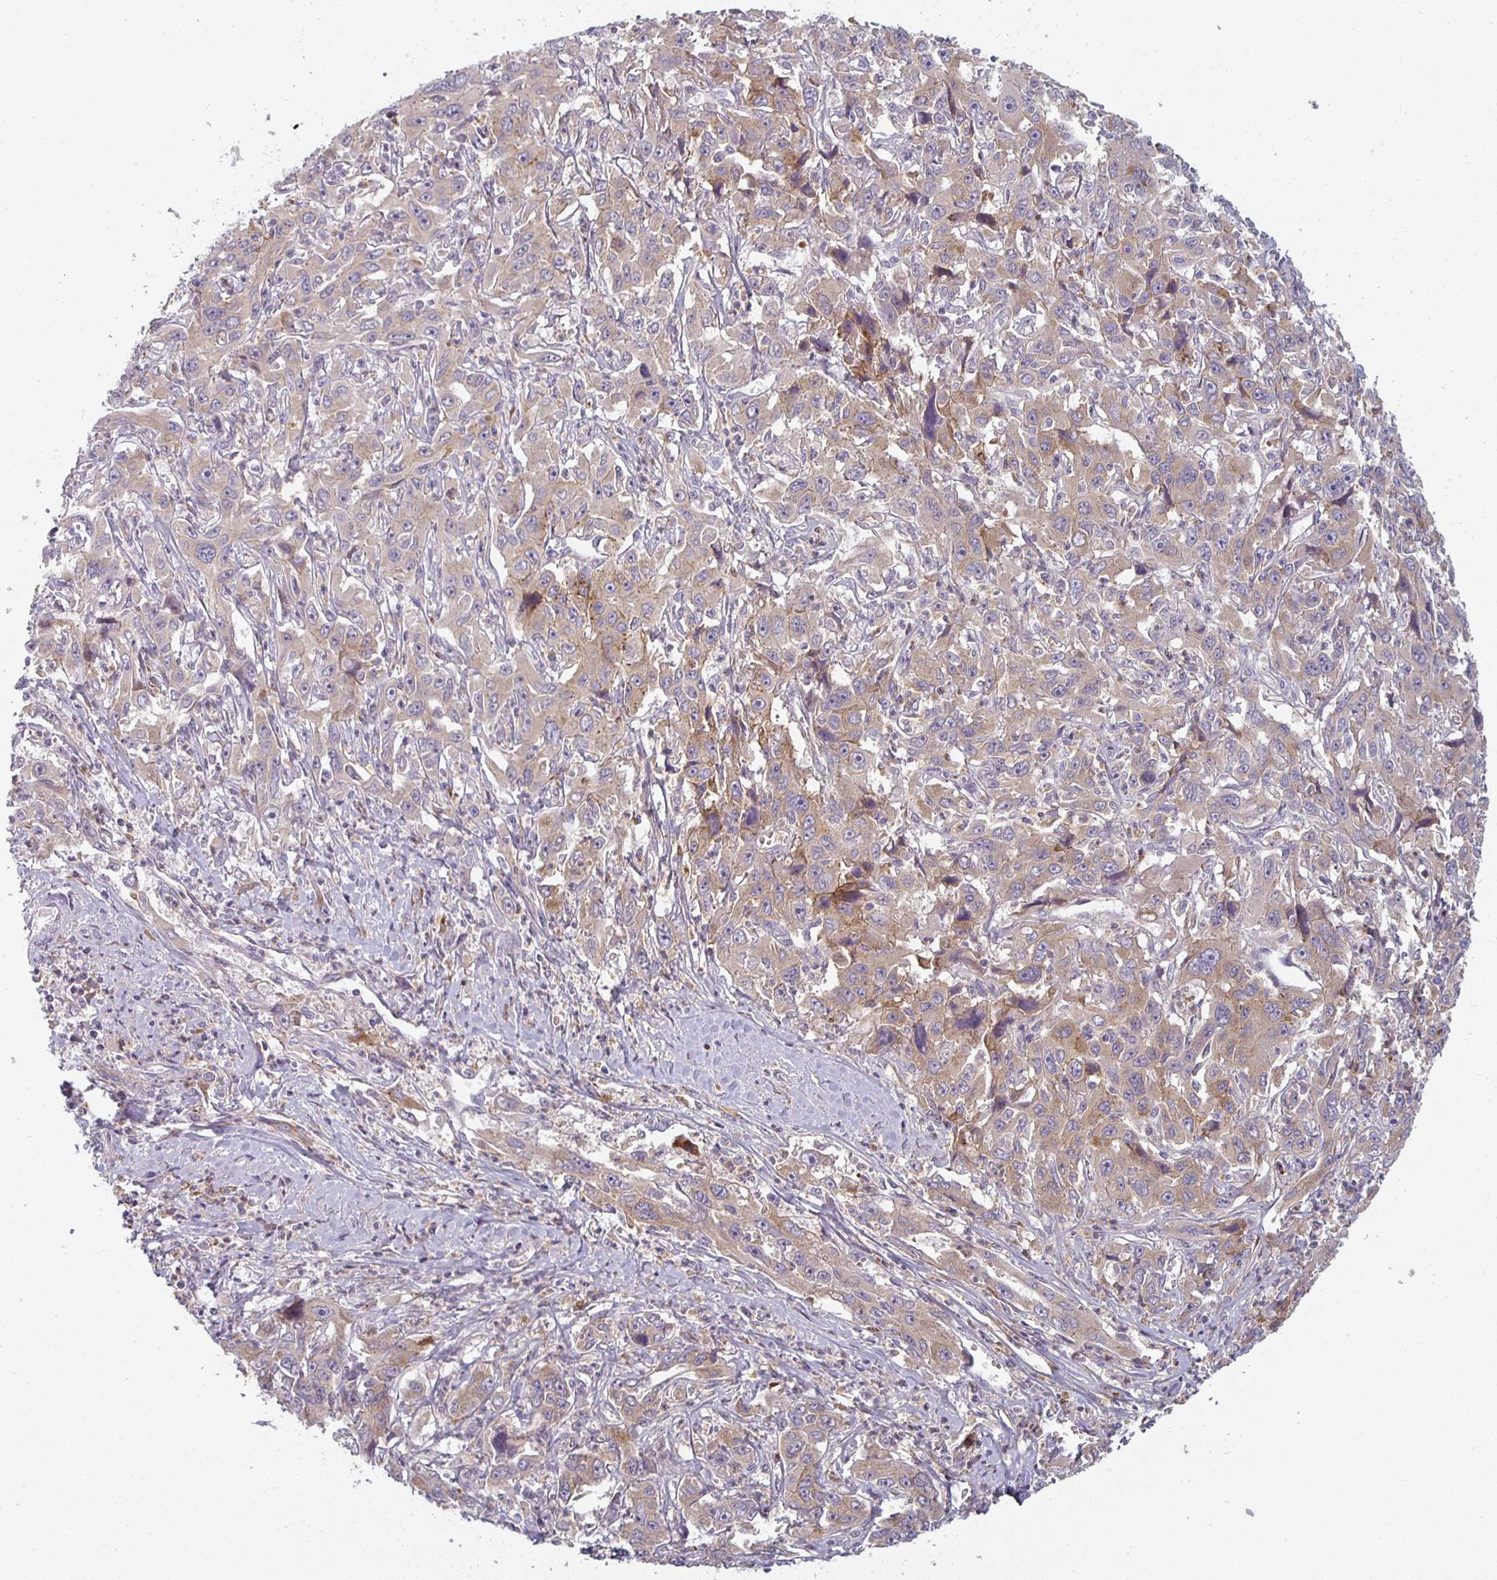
{"staining": {"intensity": "weak", "quantity": ">75%", "location": "cytoplasmic/membranous"}, "tissue": "liver cancer", "cell_type": "Tumor cells", "image_type": "cancer", "snomed": [{"axis": "morphology", "description": "Carcinoma, Hepatocellular, NOS"}, {"axis": "topography", "description": "Liver"}], "caption": "An immunohistochemistry photomicrograph of neoplastic tissue is shown. Protein staining in brown highlights weak cytoplasmic/membranous positivity in hepatocellular carcinoma (liver) within tumor cells.", "gene": "CTHRC1", "patient": {"sex": "male", "age": 63}}